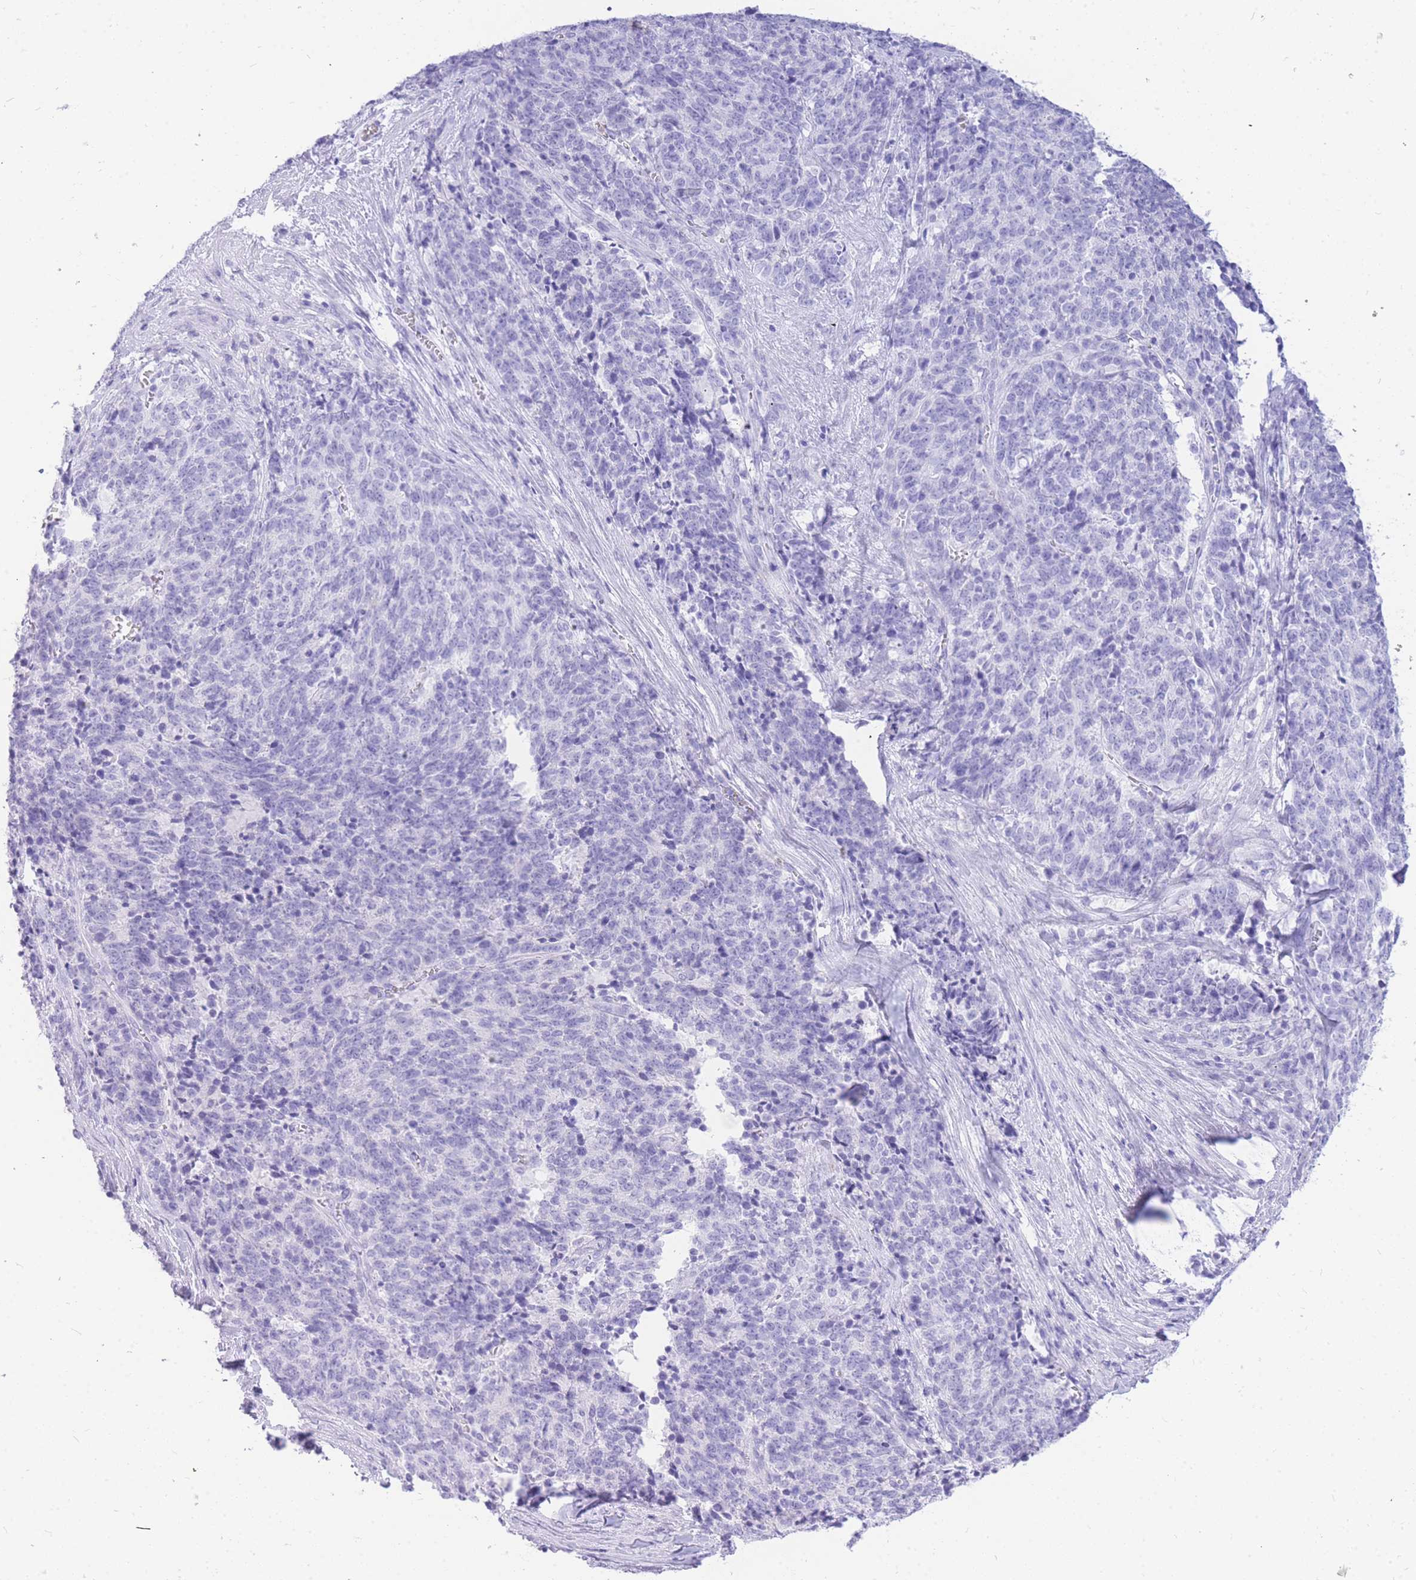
{"staining": {"intensity": "negative", "quantity": "none", "location": "none"}, "tissue": "cervical cancer", "cell_type": "Tumor cells", "image_type": "cancer", "snomed": [{"axis": "morphology", "description": "Squamous cell carcinoma, NOS"}, {"axis": "topography", "description": "Cervix"}], "caption": "Cervical cancer was stained to show a protein in brown. There is no significant expression in tumor cells.", "gene": "HERC1", "patient": {"sex": "female", "age": 29}}